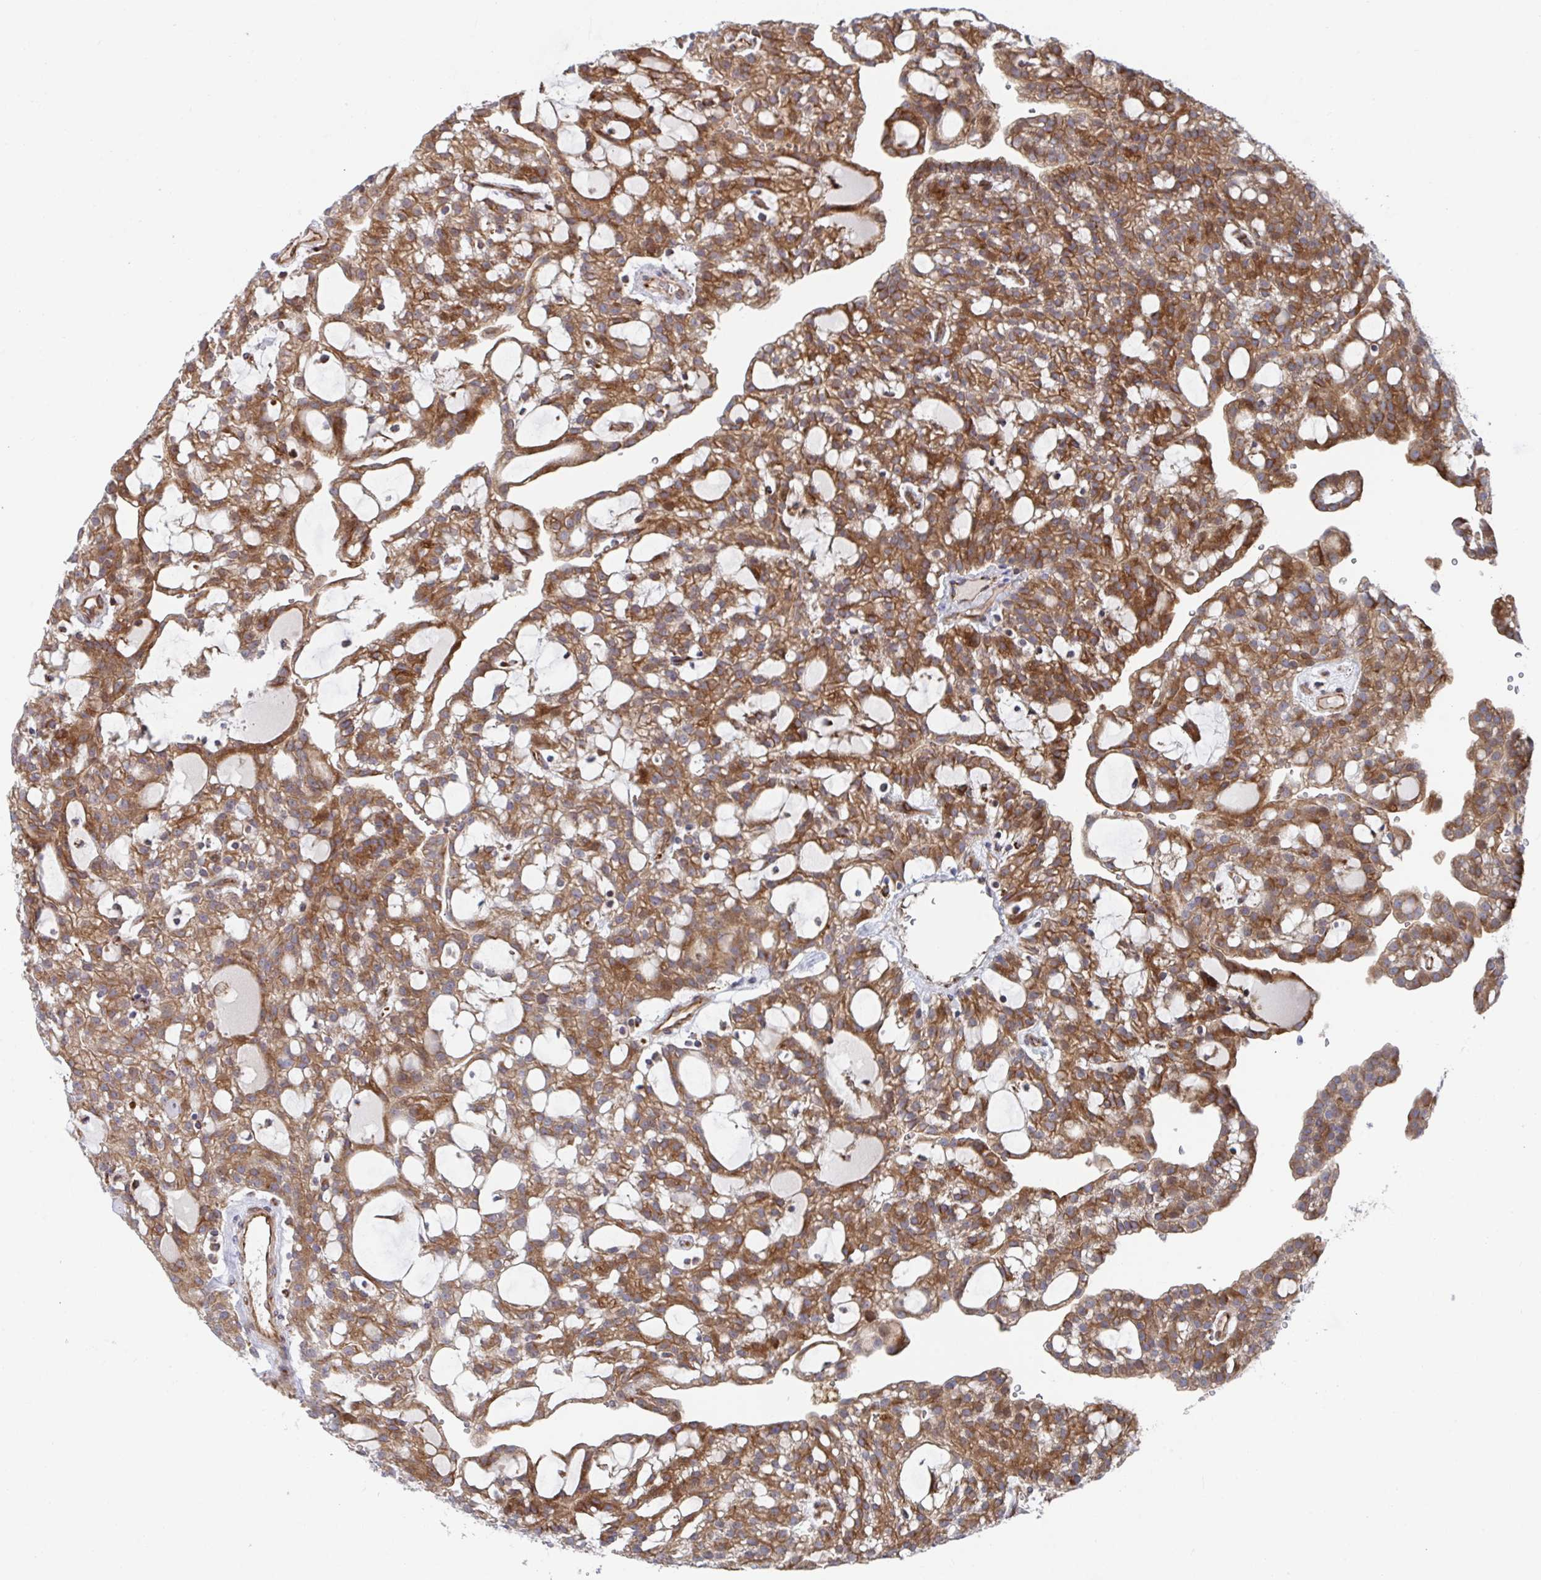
{"staining": {"intensity": "strong", "quantity": ">75%", "location": "cytoplasmic/membranous"}, "tissue": "renal cancer", "cell_type": "Tumor cells", "image_type": "cancer", "snomed": [{"axis": "morphology", "description": "Adenocarcinoma, NOS"}, {"axis": "topography", "description": "Kidney"}], "caption": "Brown immunohistochemical staining in human renal cancer displays strong cytoplasmic/membranous expression in about >75% of tumor cells.", "gene": "FJX1", "patient": {"sex": "male", "age": 63}}